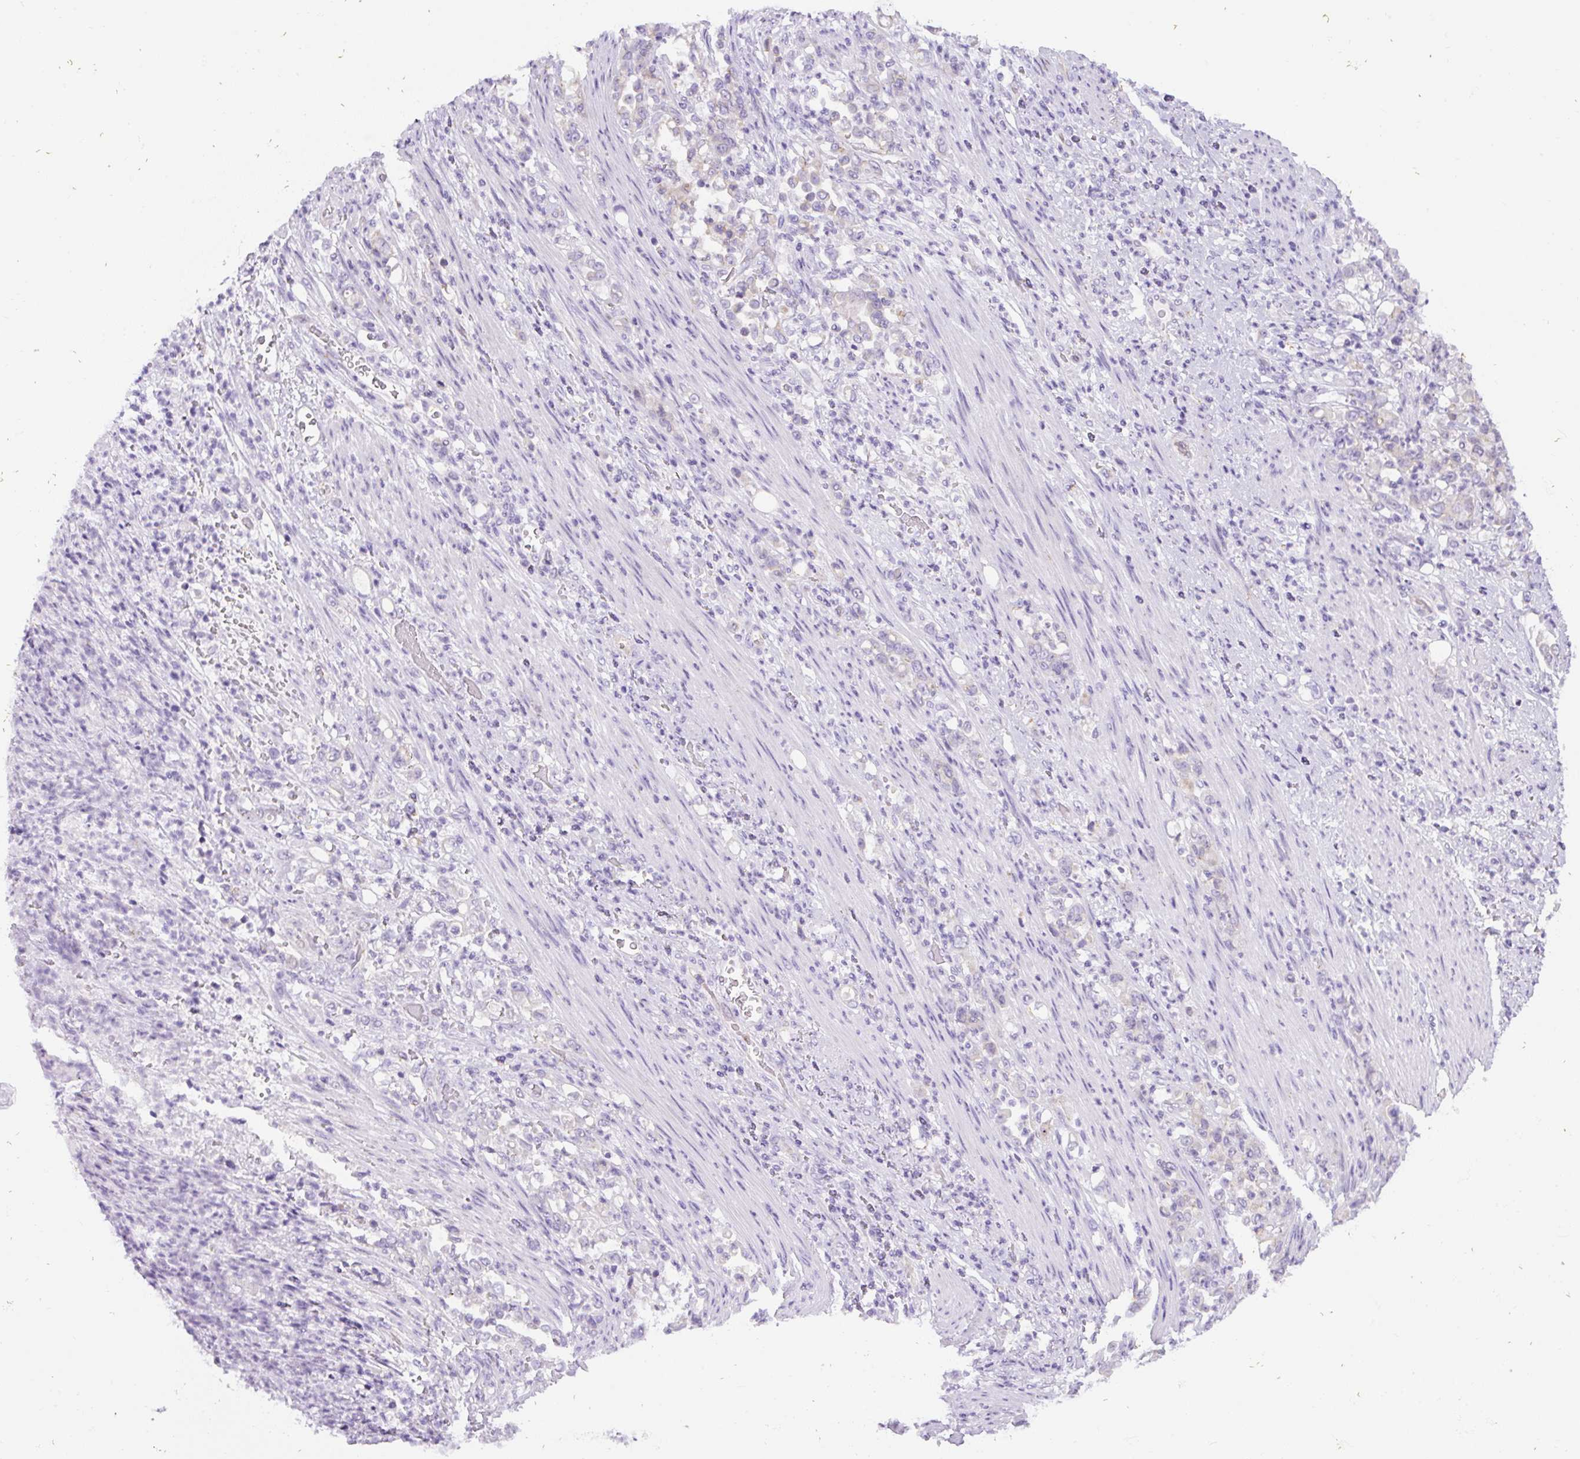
{"staining": {"intensity": "negative", "quantity": "none", "location": "none"}, "tissue": "stomach cancer", "cell_type": "Tumor cells", "image_type": "cancer", "snomed": [{"axis": "morphology", "description": "Normal tissue, NOS"}, {"axis": "morphology", "description": "Adenocarcinoma, NOS"}, {"axis": "topography", "description": "Stomach"}], "caption": "Stomach cancer was stained to show a protein in brown. There is no significant positivity in tumor cells.", "gene": "ADAMTS19", "patient": {"sex": "female", "age": 79}}